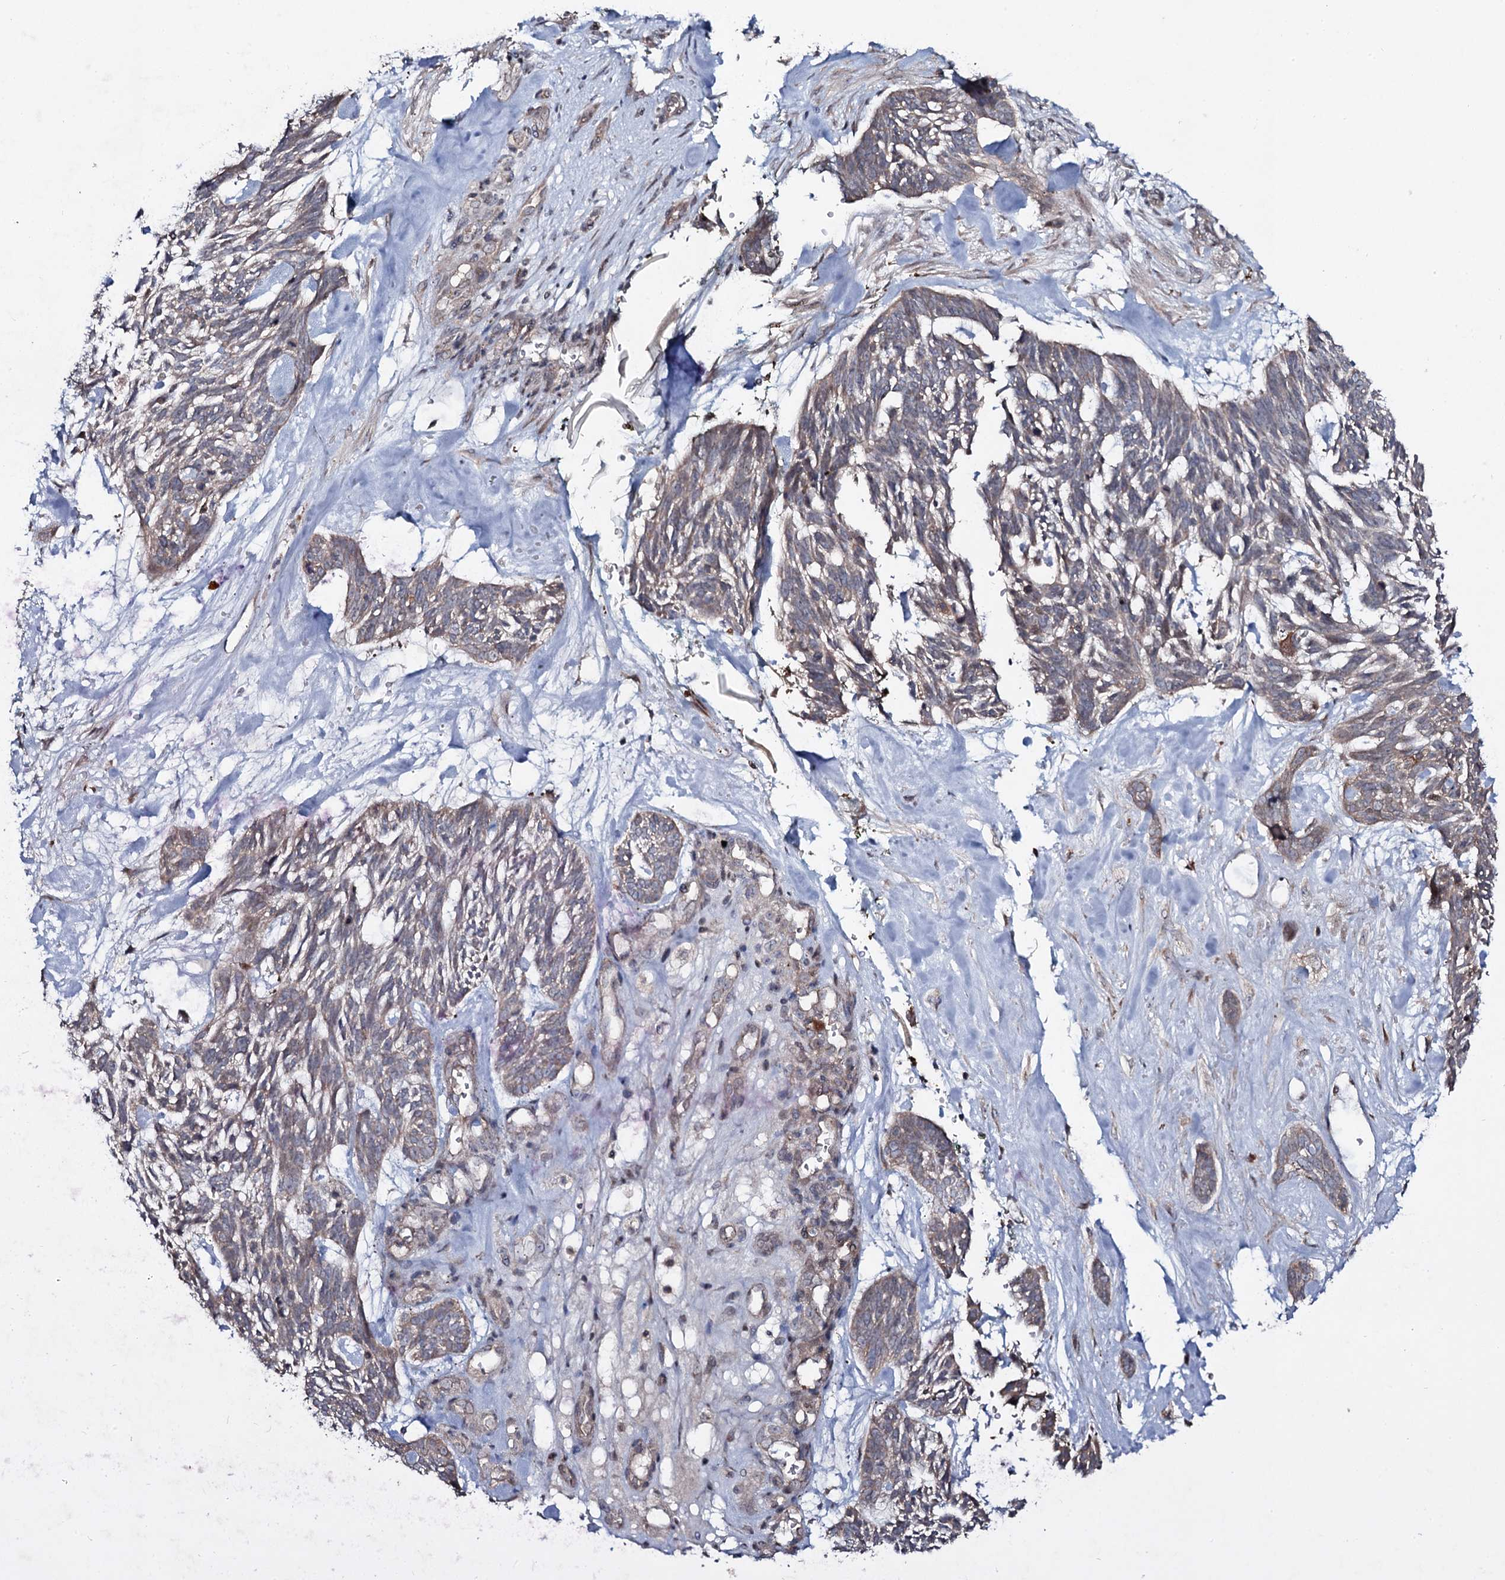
{"staining": {"intensity": "weak", "quantity": "<25%", "location": "cytoplasmic/membranous"}, "tissue": "skin cancer", "cell_type": "Tumor cells", "image_type": "cancer", "snomed": [{"axis": "morphology", "description": "Basal cell carcinoma"}, {"axis": "topography", "description": "Skin"}], "caption": "The immunohistochemistry image has no significant positivity in tumor cells of skin cancer tissue.", "gene": "SNAP23", "patient": {"sex": "male", "age": 88}}